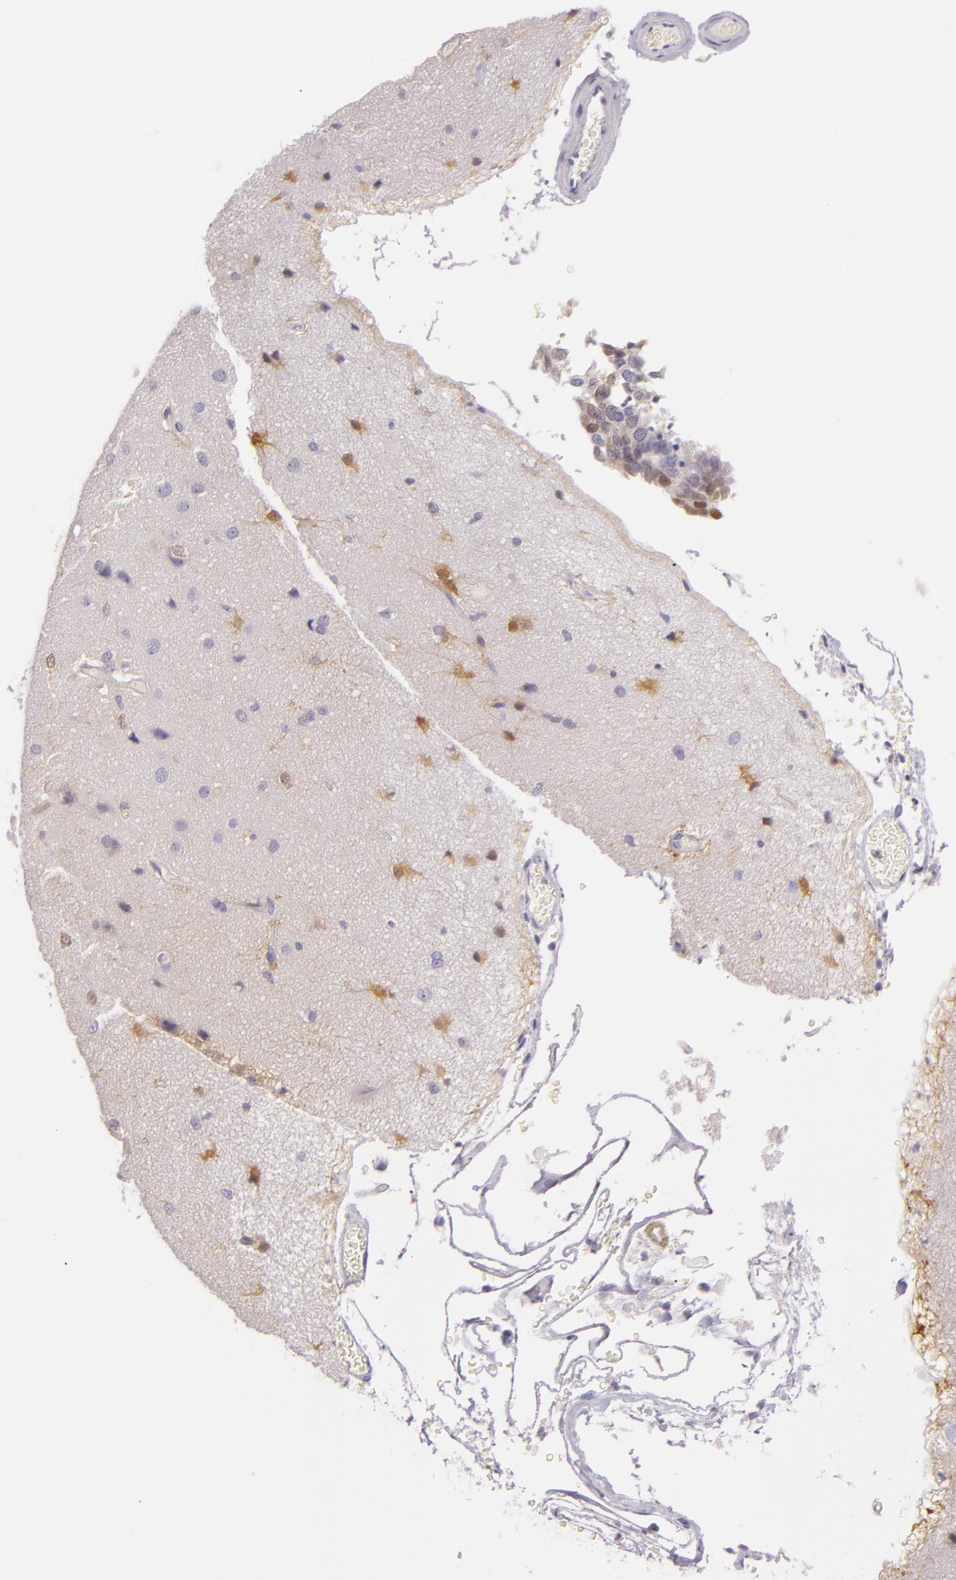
{"staining": {"intensity": "negative", "quantity": "none", "location": "none"}, "tissue": "cerebral cortex", "cell_type": "Endothelial cells", "image_type": "normal", "snomed": [{"axis": "morphology", "description": "Normal tissue, NOS"}, {"axis": "morphology", "description": "Glioma, malignant, High grade"}, {"axis": "topography", "description": "Cerebral cortex"}], "caption": "The image shows no significant staining in endothelial cells of cerebral cortex. Nuclei are stained in blue.", "gene": "CBS", "patient": {"sex": "male", "age": 77}}